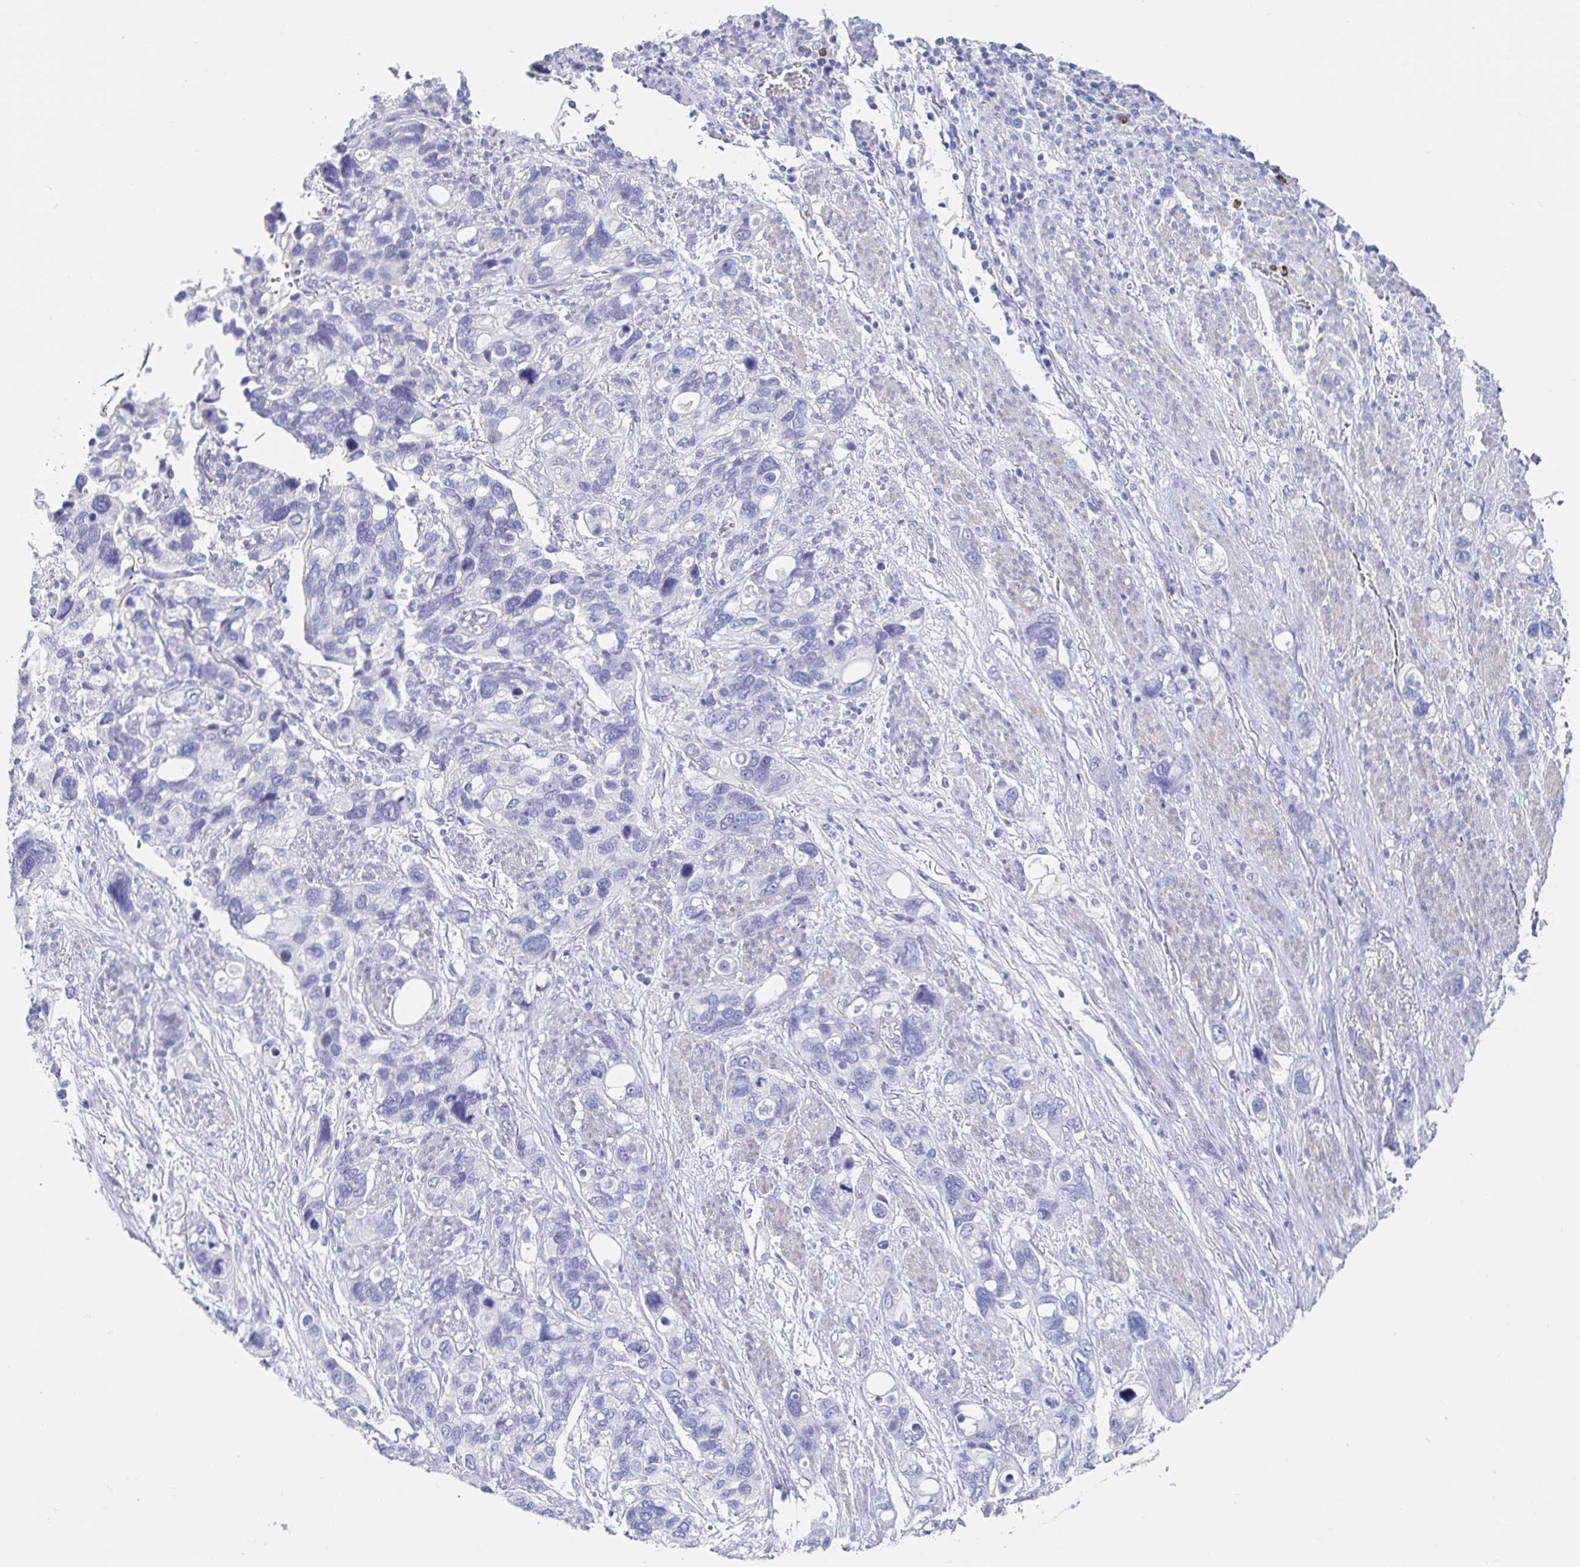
{"staining": {"intensity": "negative", "quantity": "none", "location": "none"}, "tissue": "stomach cancer", "cell_type": "Tumor cells", "image_type": "cancer", "snomed": [{"axis": "morphology", "description": "Adenocarcinoma, NOS"}, {"axis": "topography", "description": "Stomach, upper"}], "caption": "This is a image of immunohistochemistry (IHC) staining of stomach adenocarcinoma, which shows no expression in tumor cells.", "gene": "PACSIN1", "patient": {"sex": "female", "age": 81}}